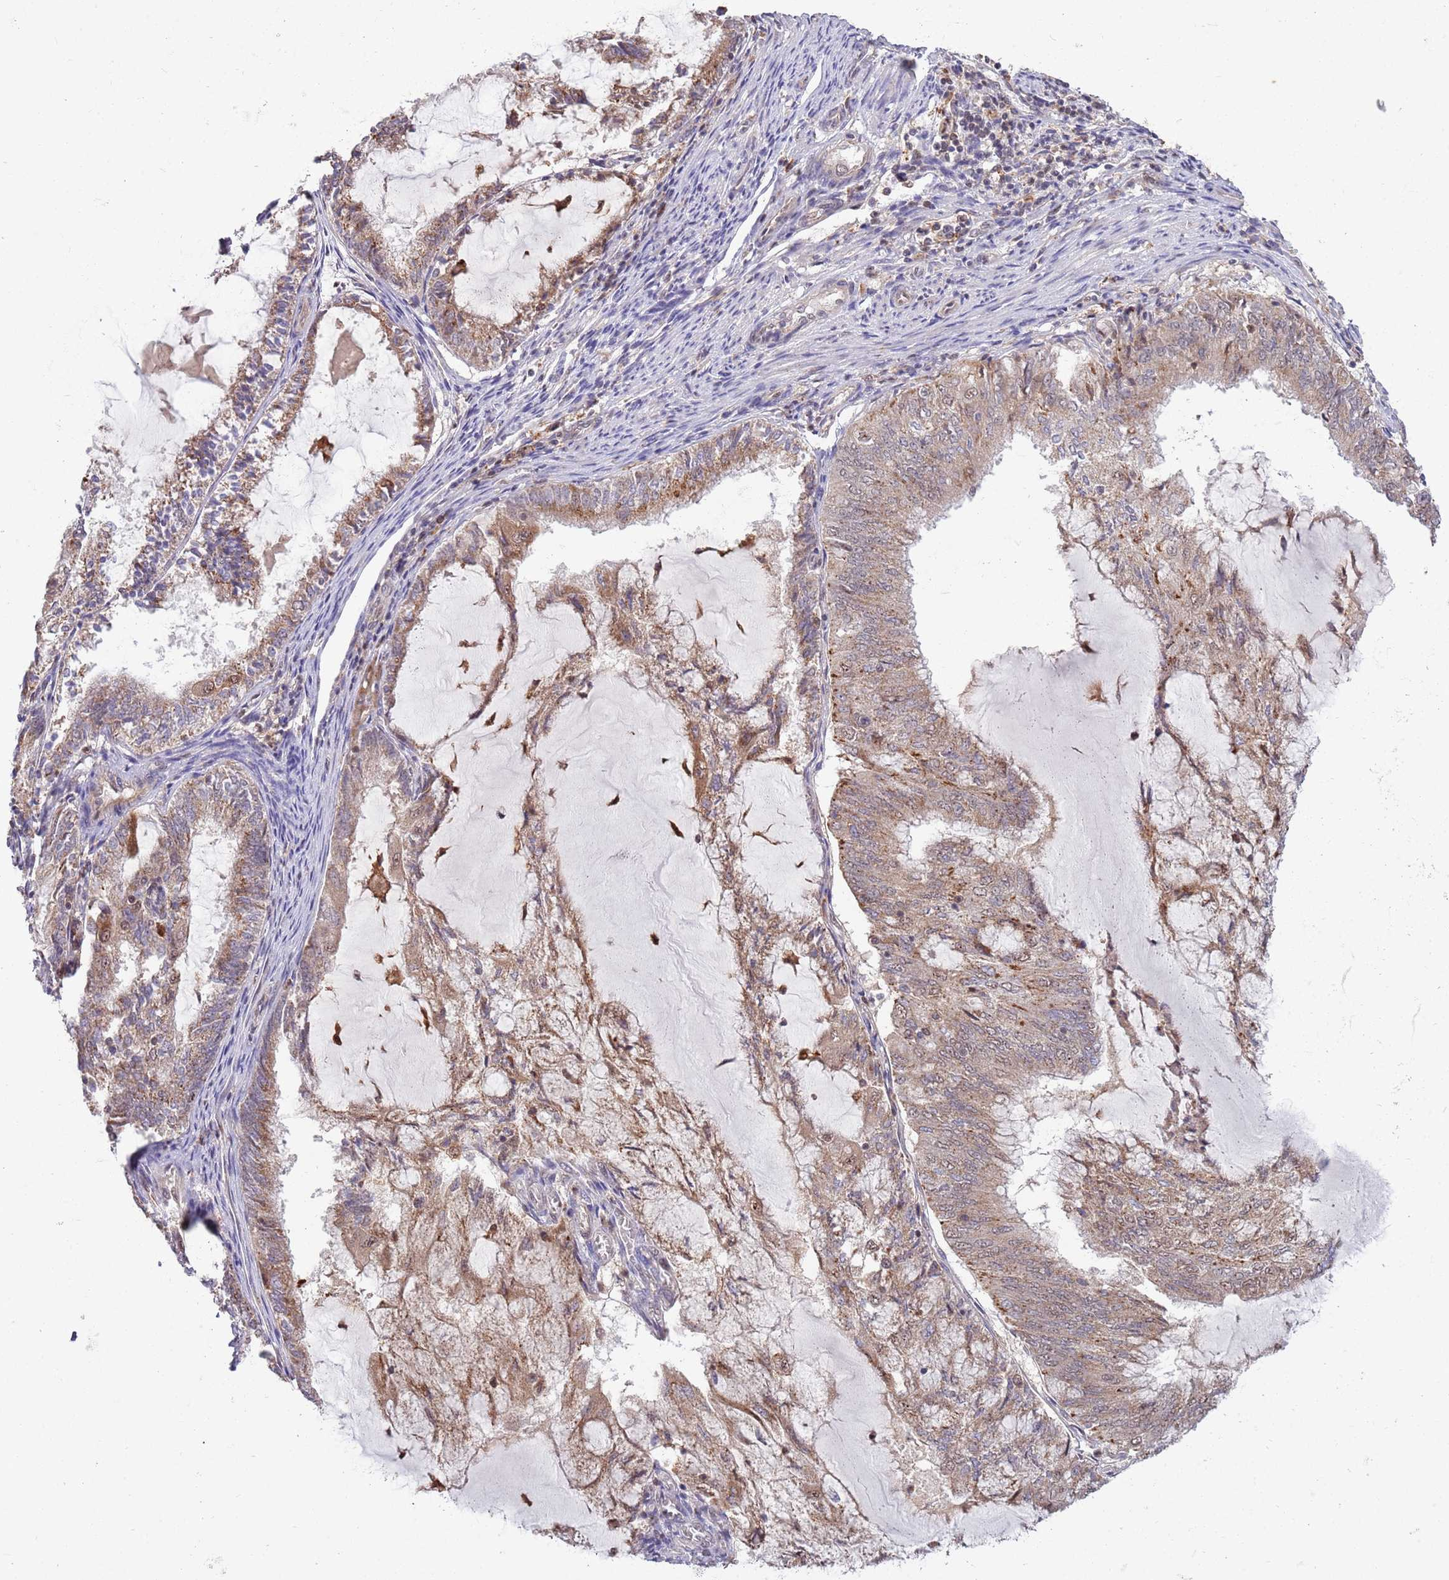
{"staining": {"intensity": "weak", "quantity": ">75%", "location": "cytoplasmic/membranous,nuclear"}, "tissue": "endometrial cancer", "cell_type": "Tumor cells", "image_type": "cancer", "snomed": [{"axis": "morphology", "description": "Adenocarcinoma, NOS"}, {"axis": "topography", "description": "Endometrium"}], "caption": "A high-resolution photomicrograph shows IHC staining of endometrial cancer (adenocarcinoma), which shows weak cytoplasmic/membranous and nuclear expression in approximately >75% of tumor cells.", "gene": "CCNJL", "patient": {"sex": "female", "age": 81}}